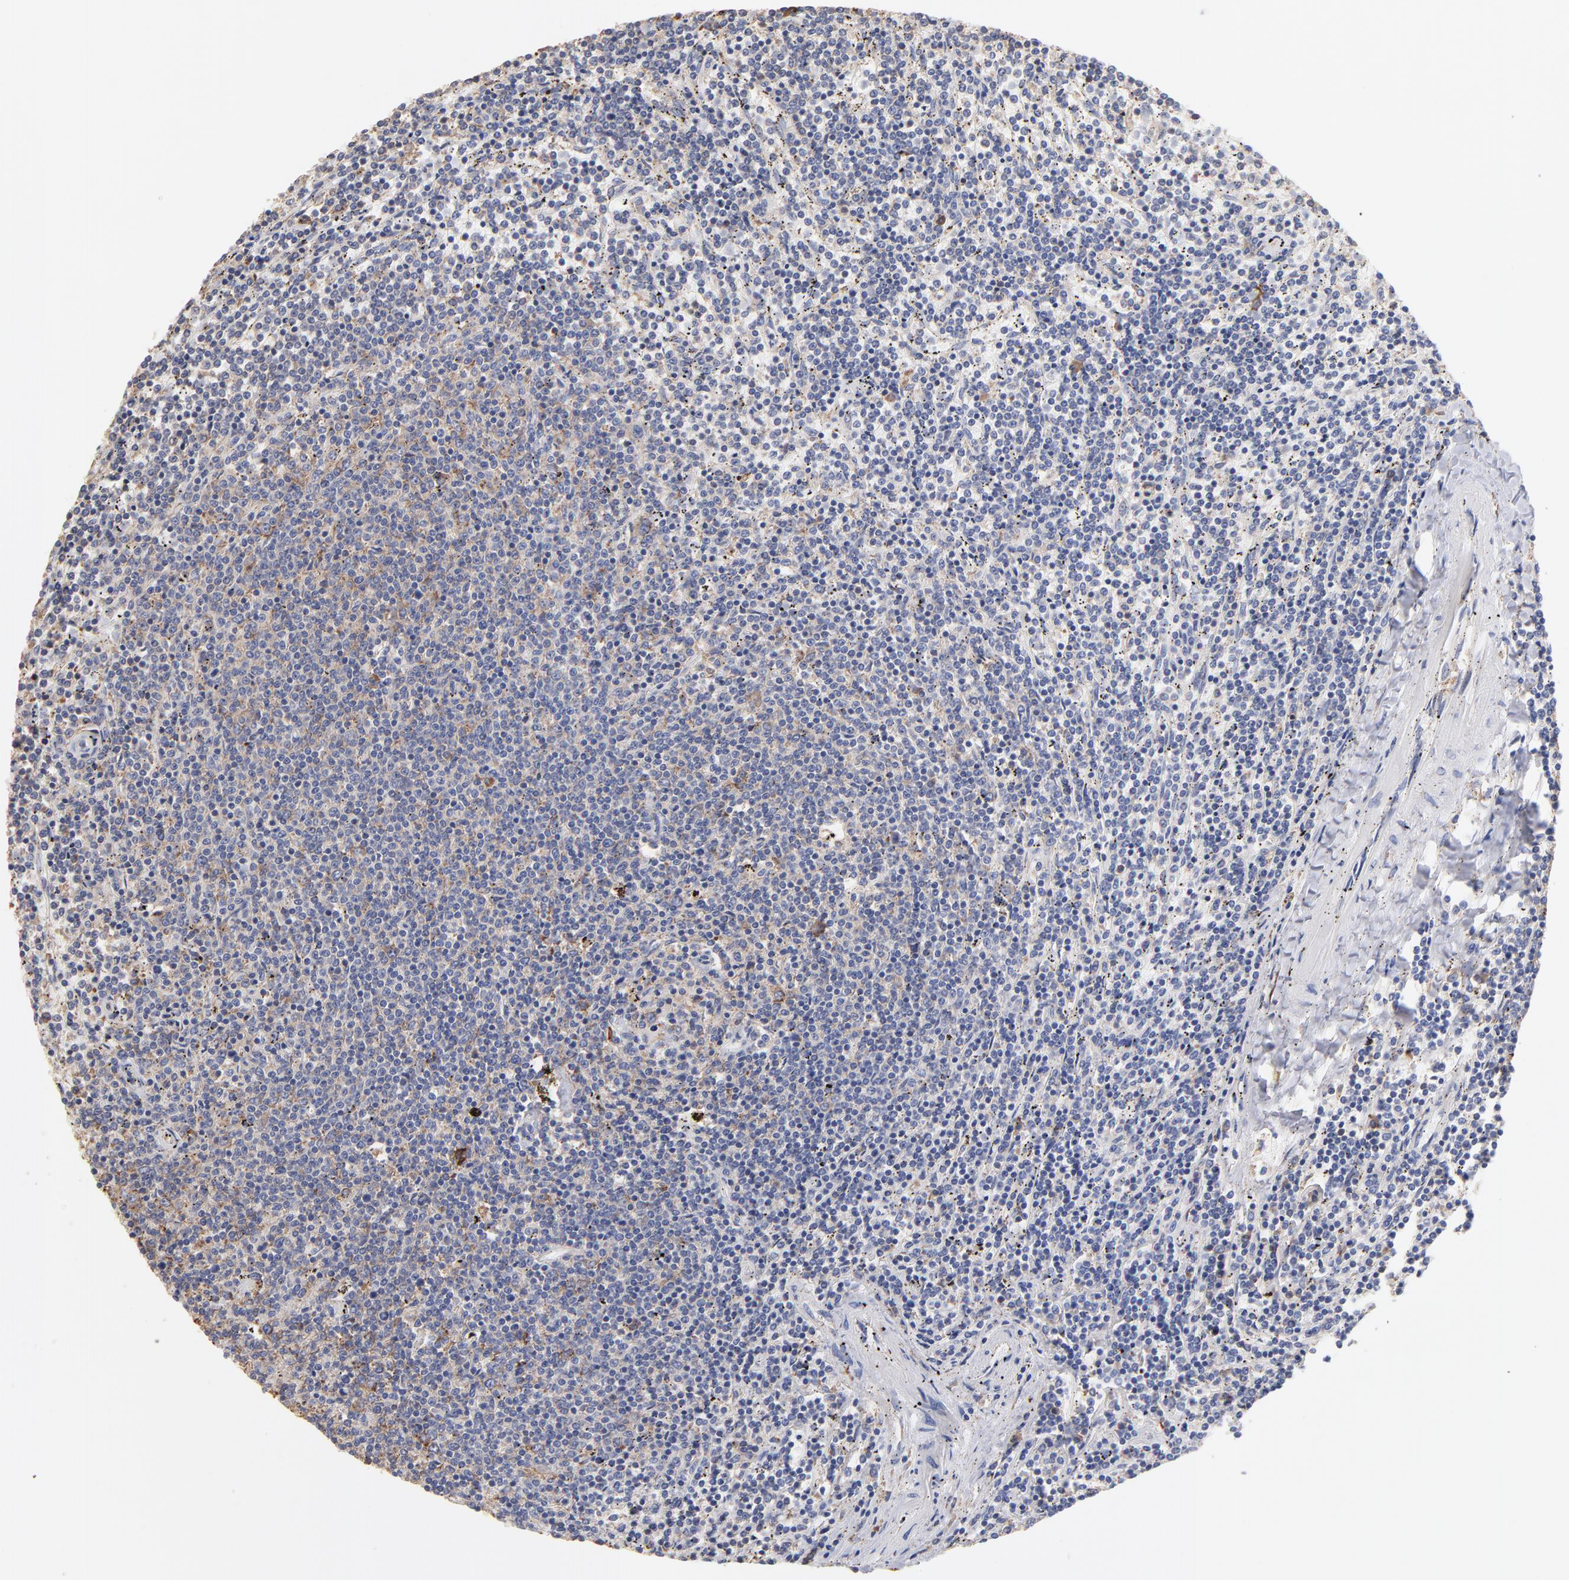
{"staining": {"intensity": "negative", "quantity": "none", "location": "none"}, "tissue": "lymphoma", "cell_type": "Tumor cells", "image_type": "cancer", "snomed": [{"axis": "morphology", "description": "Malignant lymphoma, non-Hodgkin's type, Low grade"}, {"axis": "topography", "description": "Spleen"}], "caption": "High magnification brightfield microscopy of lymphoma stained with DAB (3,3'-diaminobenzidine) (brown) and counterstained with hematoxylin (blue): tumor cells show no significant positivity.", "gene": "RPL9", "patient": {"sex": "female", "age": 50}}